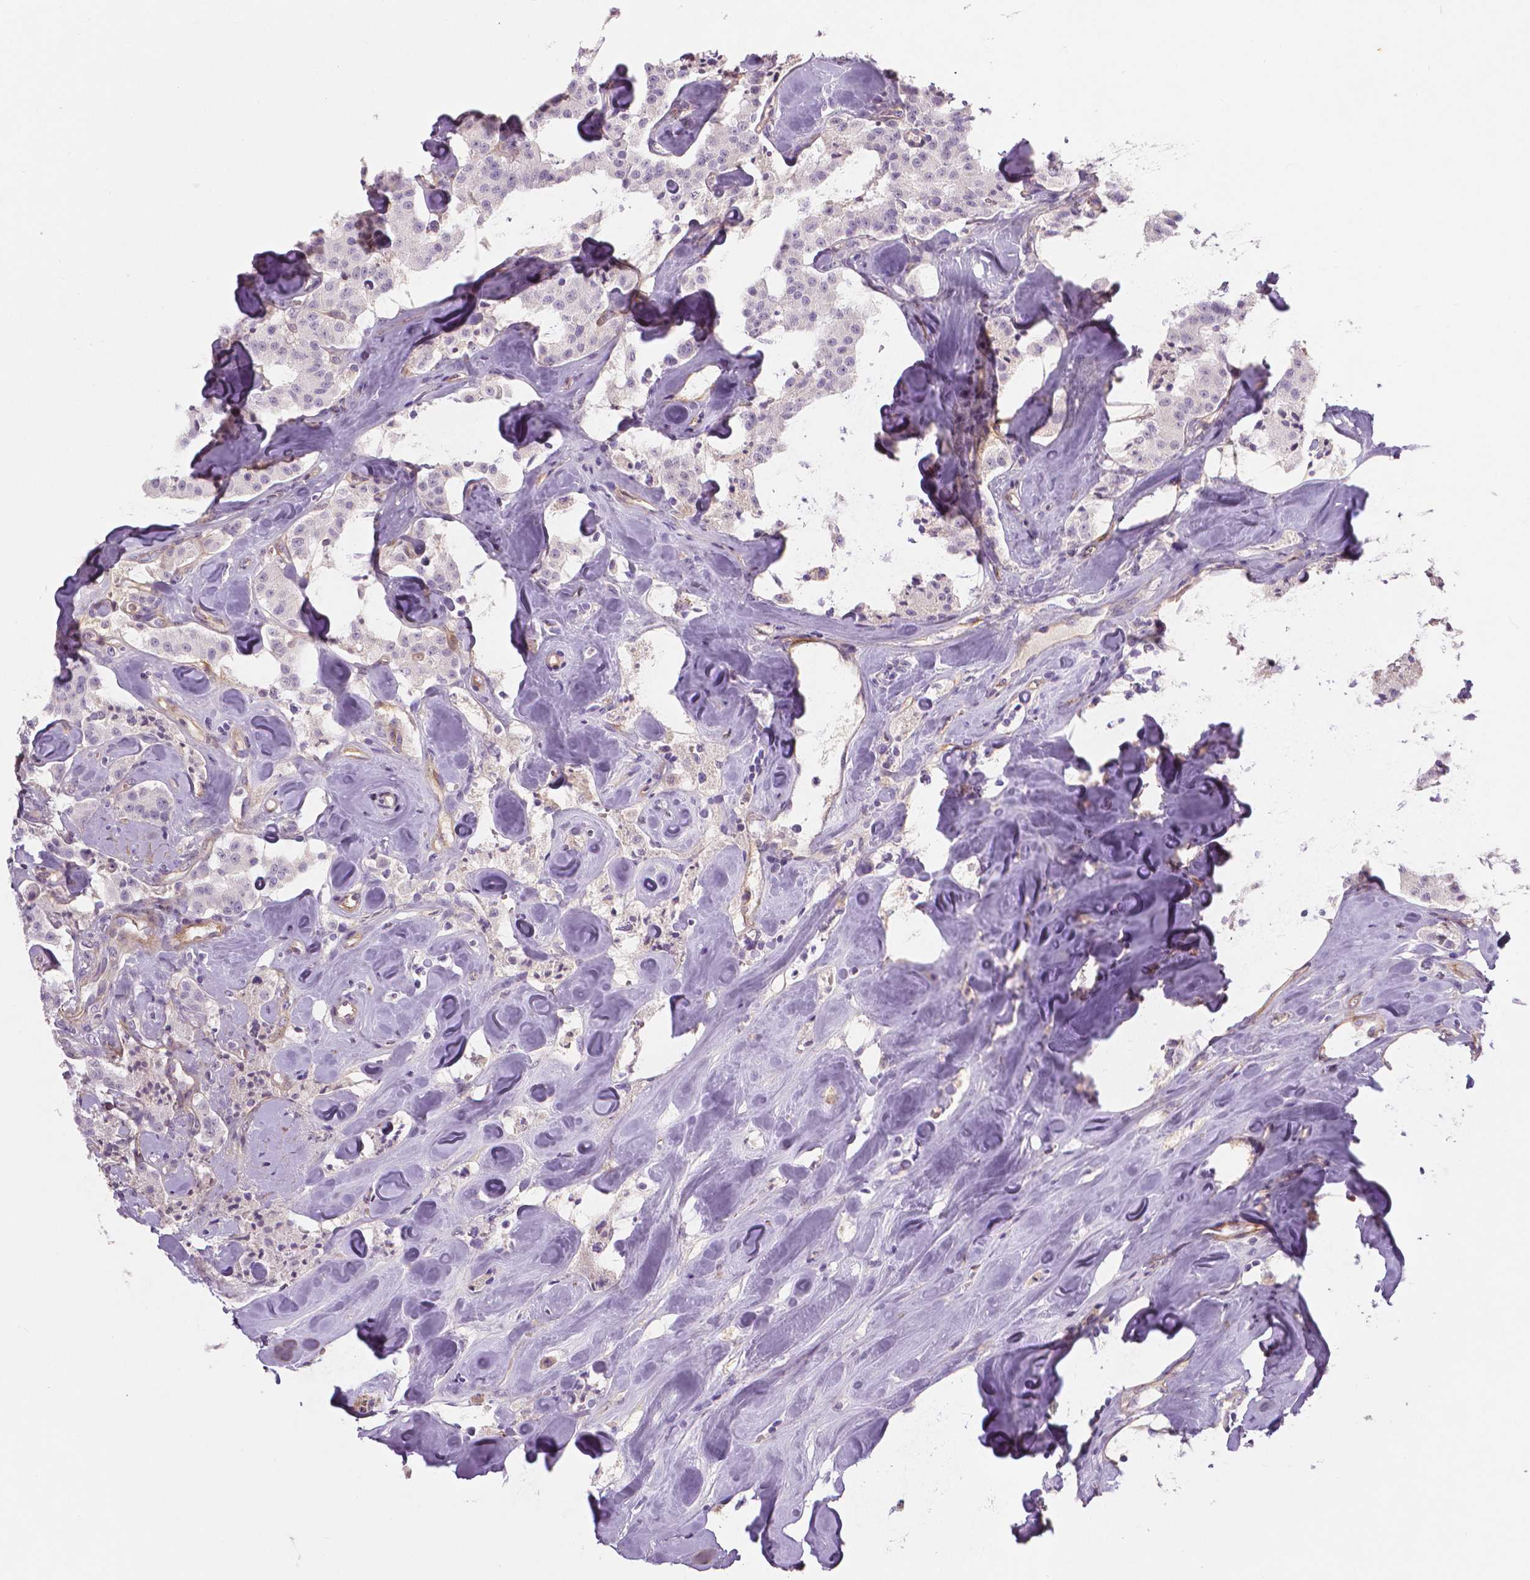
{"staining": {"intensity": "negative", "quantity": "none", "location": "none"}, "tissue": "carcinoid", "cell_type": "Tumor cells", "image_type": "cancer", "snomed": [{"axis": "morphology", "description": "Carcinoid, malignant, NOS"}, {"axis": "topography", "description": "Pancreas"}], "caption": "The immunohistochemistry image has no significant positivity in tumor cells of carcinoid tissue.", "gene": "FLT1", "patient": {"sex": "male", "age": 41}}